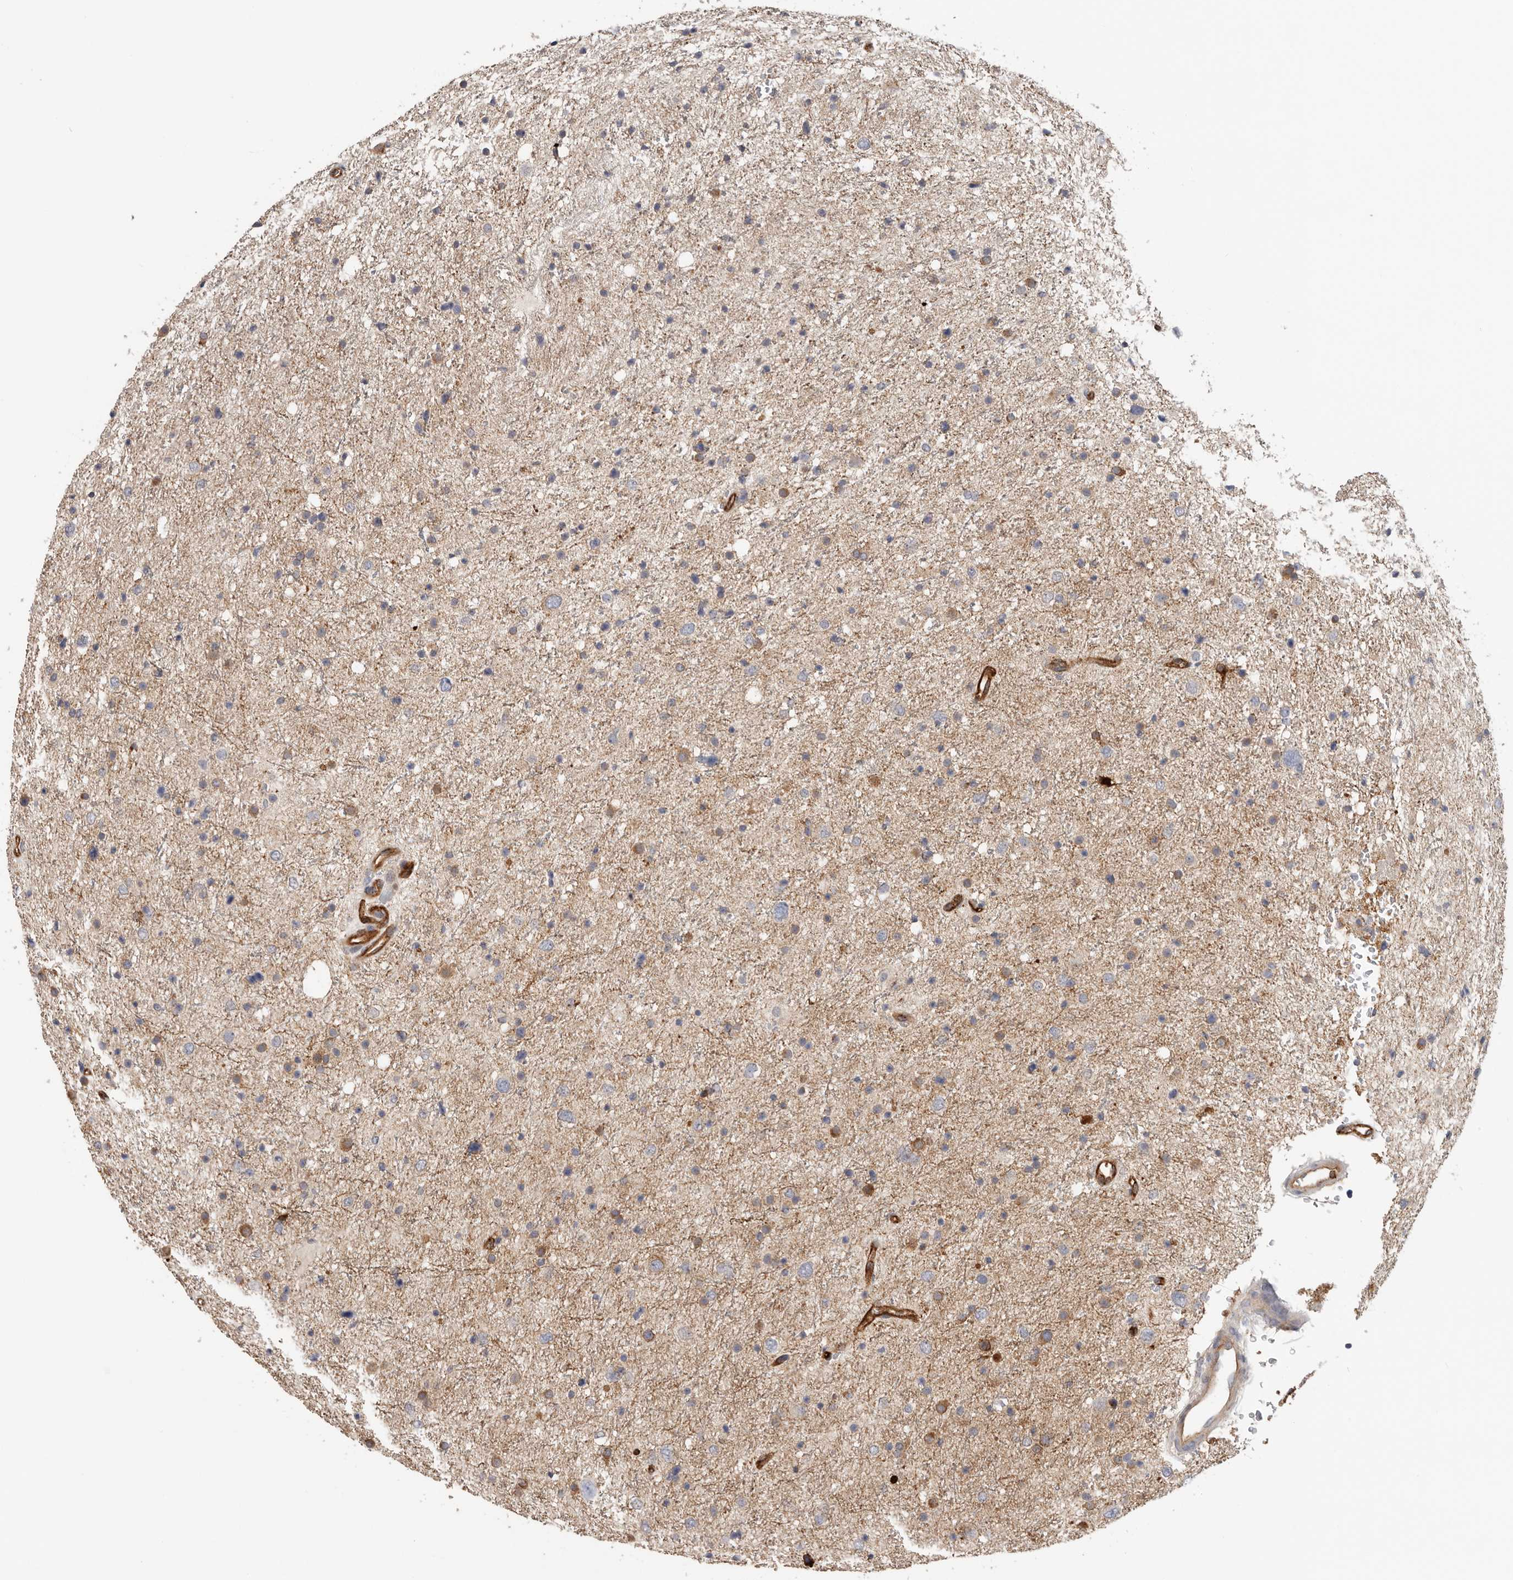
{"staining": {"intensity": "moderate", "quantity": ">75%", "location": "cytoplasmic/membranous"}, "tissue": "glioma", "cell_type": "Tumor cells", "image_type": "cancer", "snomed": [{"axis": "morphology", "description": "Glioma, malignant, Low grade"}, {"axis": "topography", "description": "Brain"}], "caption": "Brown immunohistochemical staining in human malignant glioma (low-grade) reveals moderate cytoplasmic/membranous staining in approximately >75% of tumor cells.", "gene": "TFRC", "patient": {"sex": "female", "age": 37}}